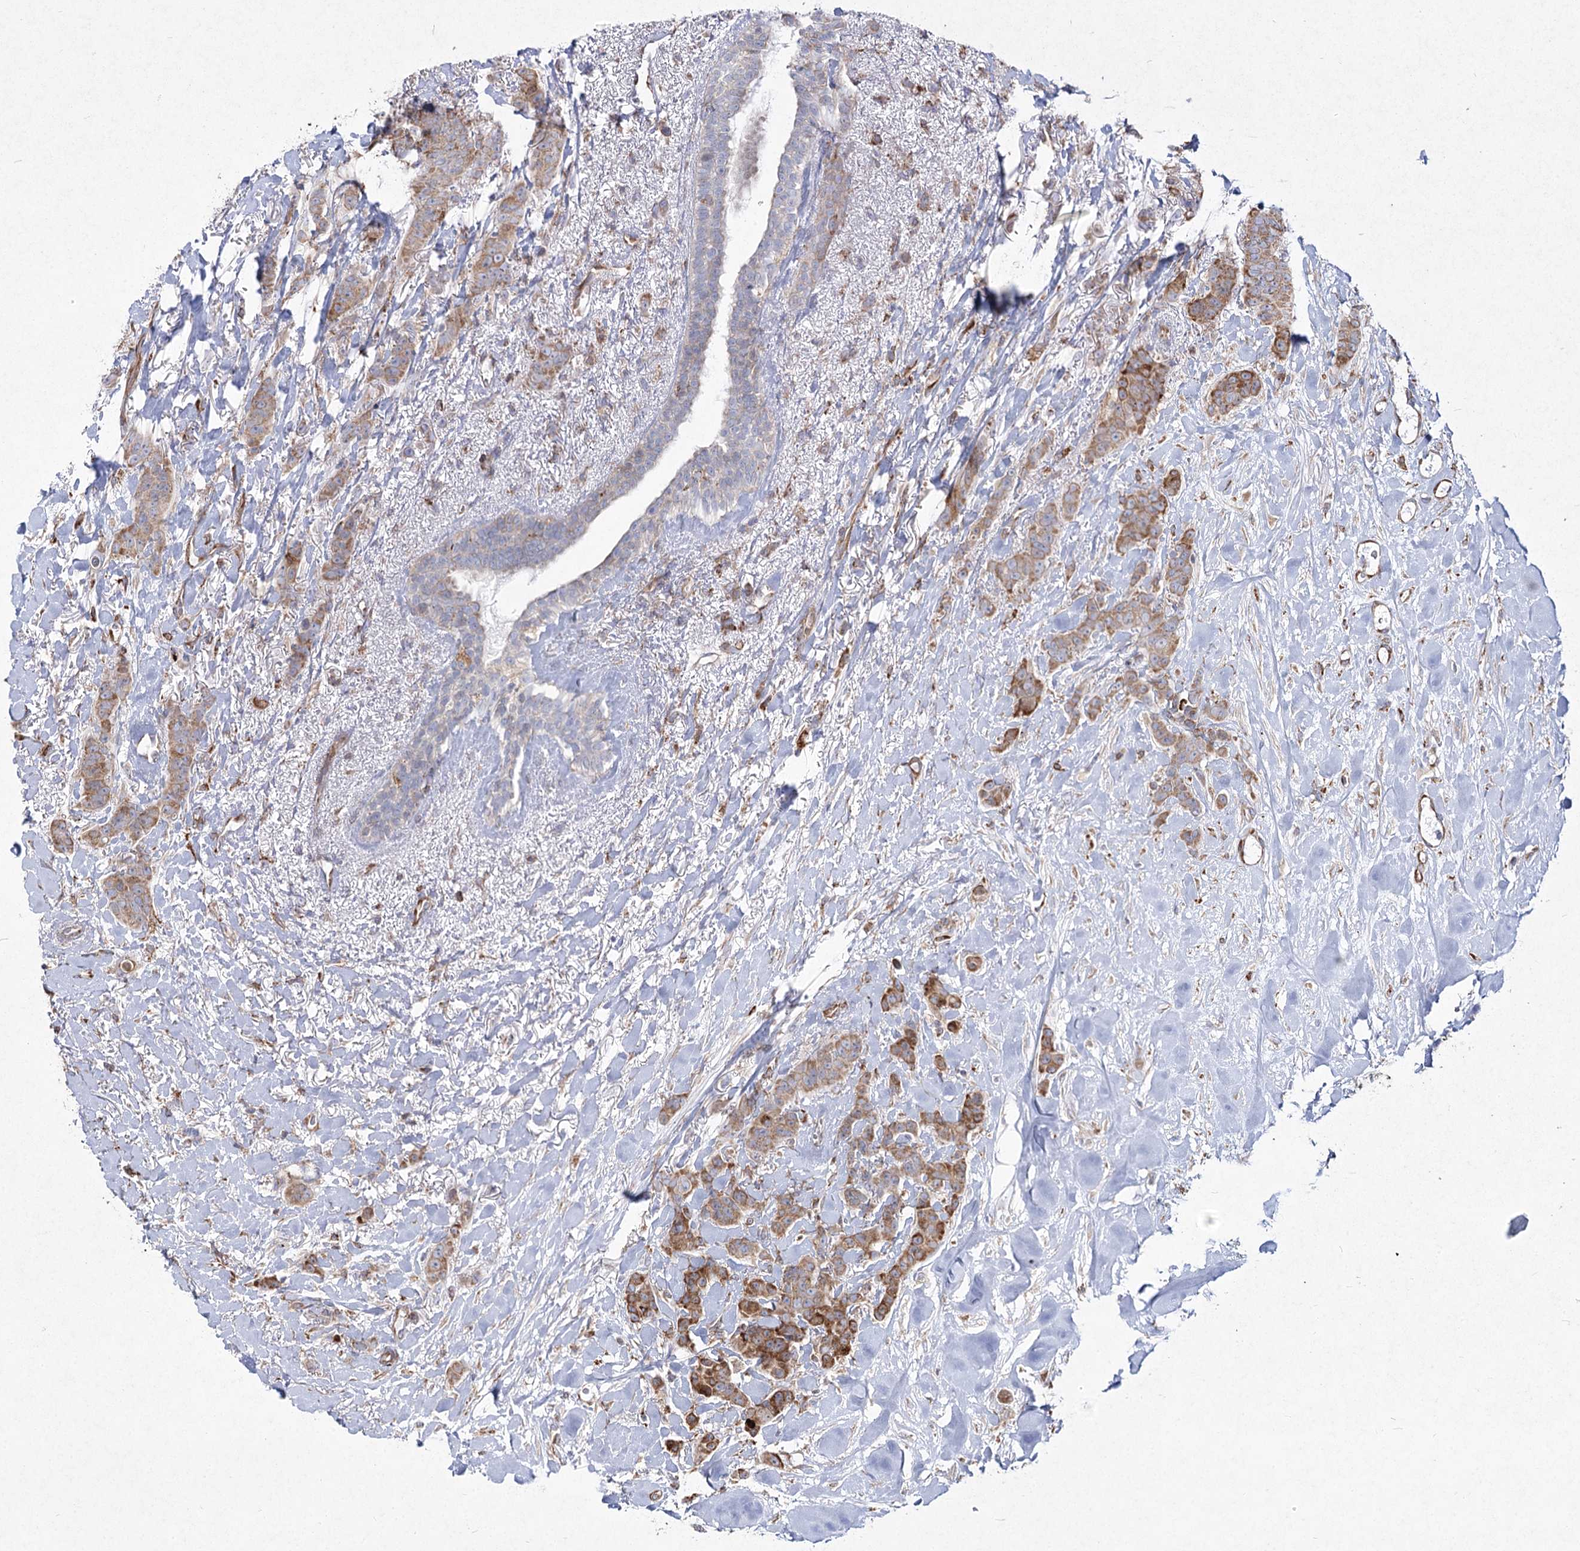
{"staining": {"intensity": "moderate", "quantity": ">75%", "location": "cytoplasmic/membranous"}, "tissue": "breast cancer", "cell_type": "Tumor cells", "image_type": "cancer", "snomed": [{"axis": "morphology", "description": "Duct carcinoma"}, {"axis": "topography", "description": "Breast"}], "caption": "The histopathology image displays immunohistochemical staining of breast infiltrating ductal carcinoma. There is moderate cytoplasmic/membranous expression is identified in approximately >75% of tumor cells. Immunohistochemistry stains the protein of interest in brown and the nuclei are stained blue.", "gene": "NHLRC2", "patient": {"sex": "female", "age": 40}}